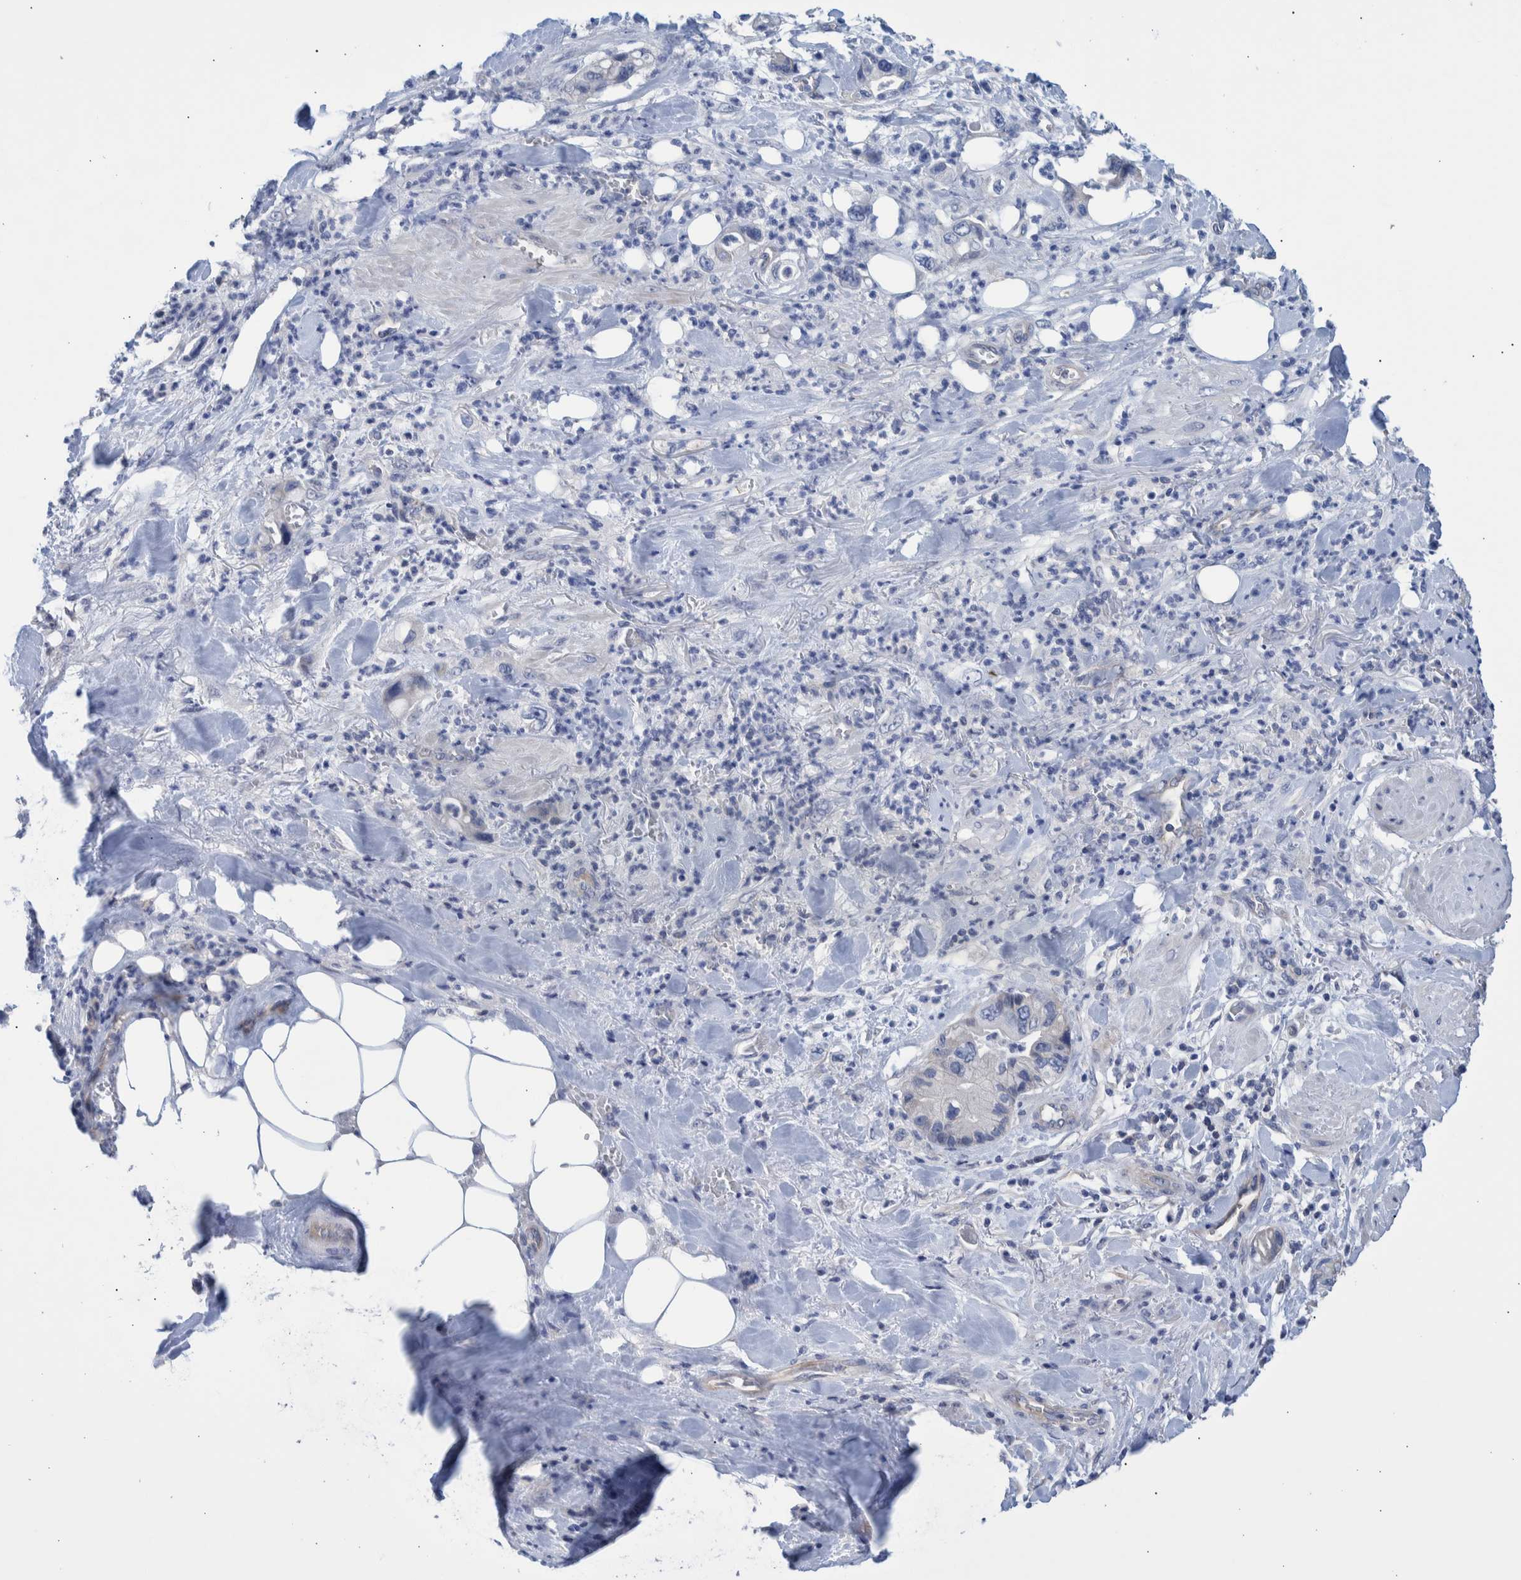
{"staining": {"intensity": "negative", "quantity": "none", "location": "none"}, "tissue": "pancreatic cancer", "cell_type": "Tumor cells", "image_type": "cancer", "snomed": [{"axis": "morphology", "description": "Adenocarcinoma, NOS"}, {"axis": "topography", "description": "Pancreas"}], "caption": "Immunohistochemistry histopathology image of human pancreatic cancer (adenocarcinoma) stained for a protein (brown), which reveals no expression in tumor cells. The staining is performed using DAB brown chromogen with nuclei counter-stained in using hematoxylin.", "gene": "PPP3CC", "patient": {"sex": "male", "age": 70}}